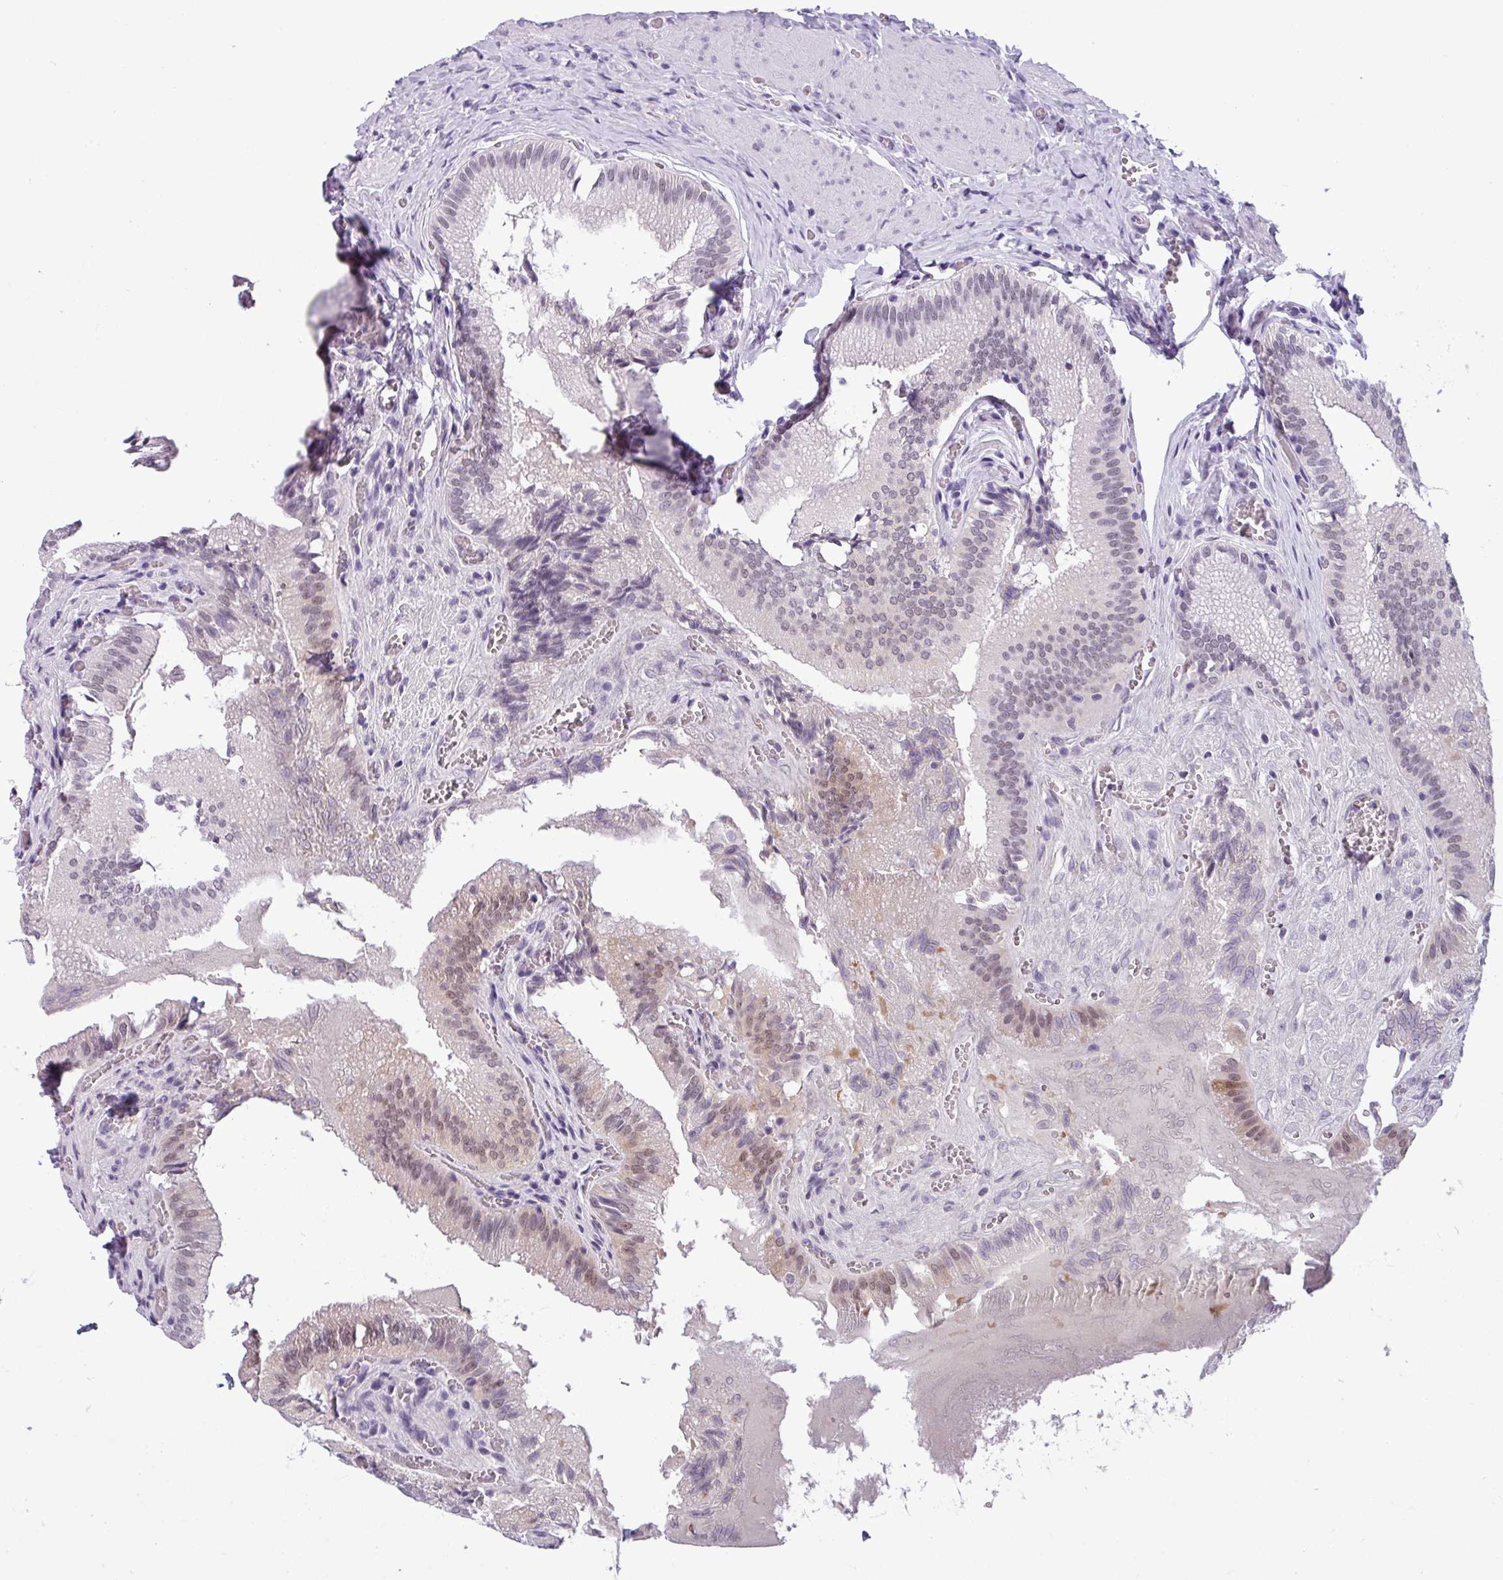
{"staining": {"intensity": "moderate", "quantity": "25%-75%", "location": "cytoplasmic/membranous,nuclear"}, "tissue": "gallbladder", "cell_type": "Glandular cells", "image_type": "normal", "snomed": [{"axis": "morphology", "description": "Normal tissue, NOS"}, {"axis": "topography", "description": "Gallbladder"}, {"axis": "topography", "description": "Peripheral nerve tissue"}], "caption": "Protein expression analysis of unremarkable gallbladder reveals moderate cytoplasmic/membranous,nuclear staining in about 25%-75% of glandular cells.", "gene": "SRGAP1", "patient": {"sex": "male", "age": 17}}